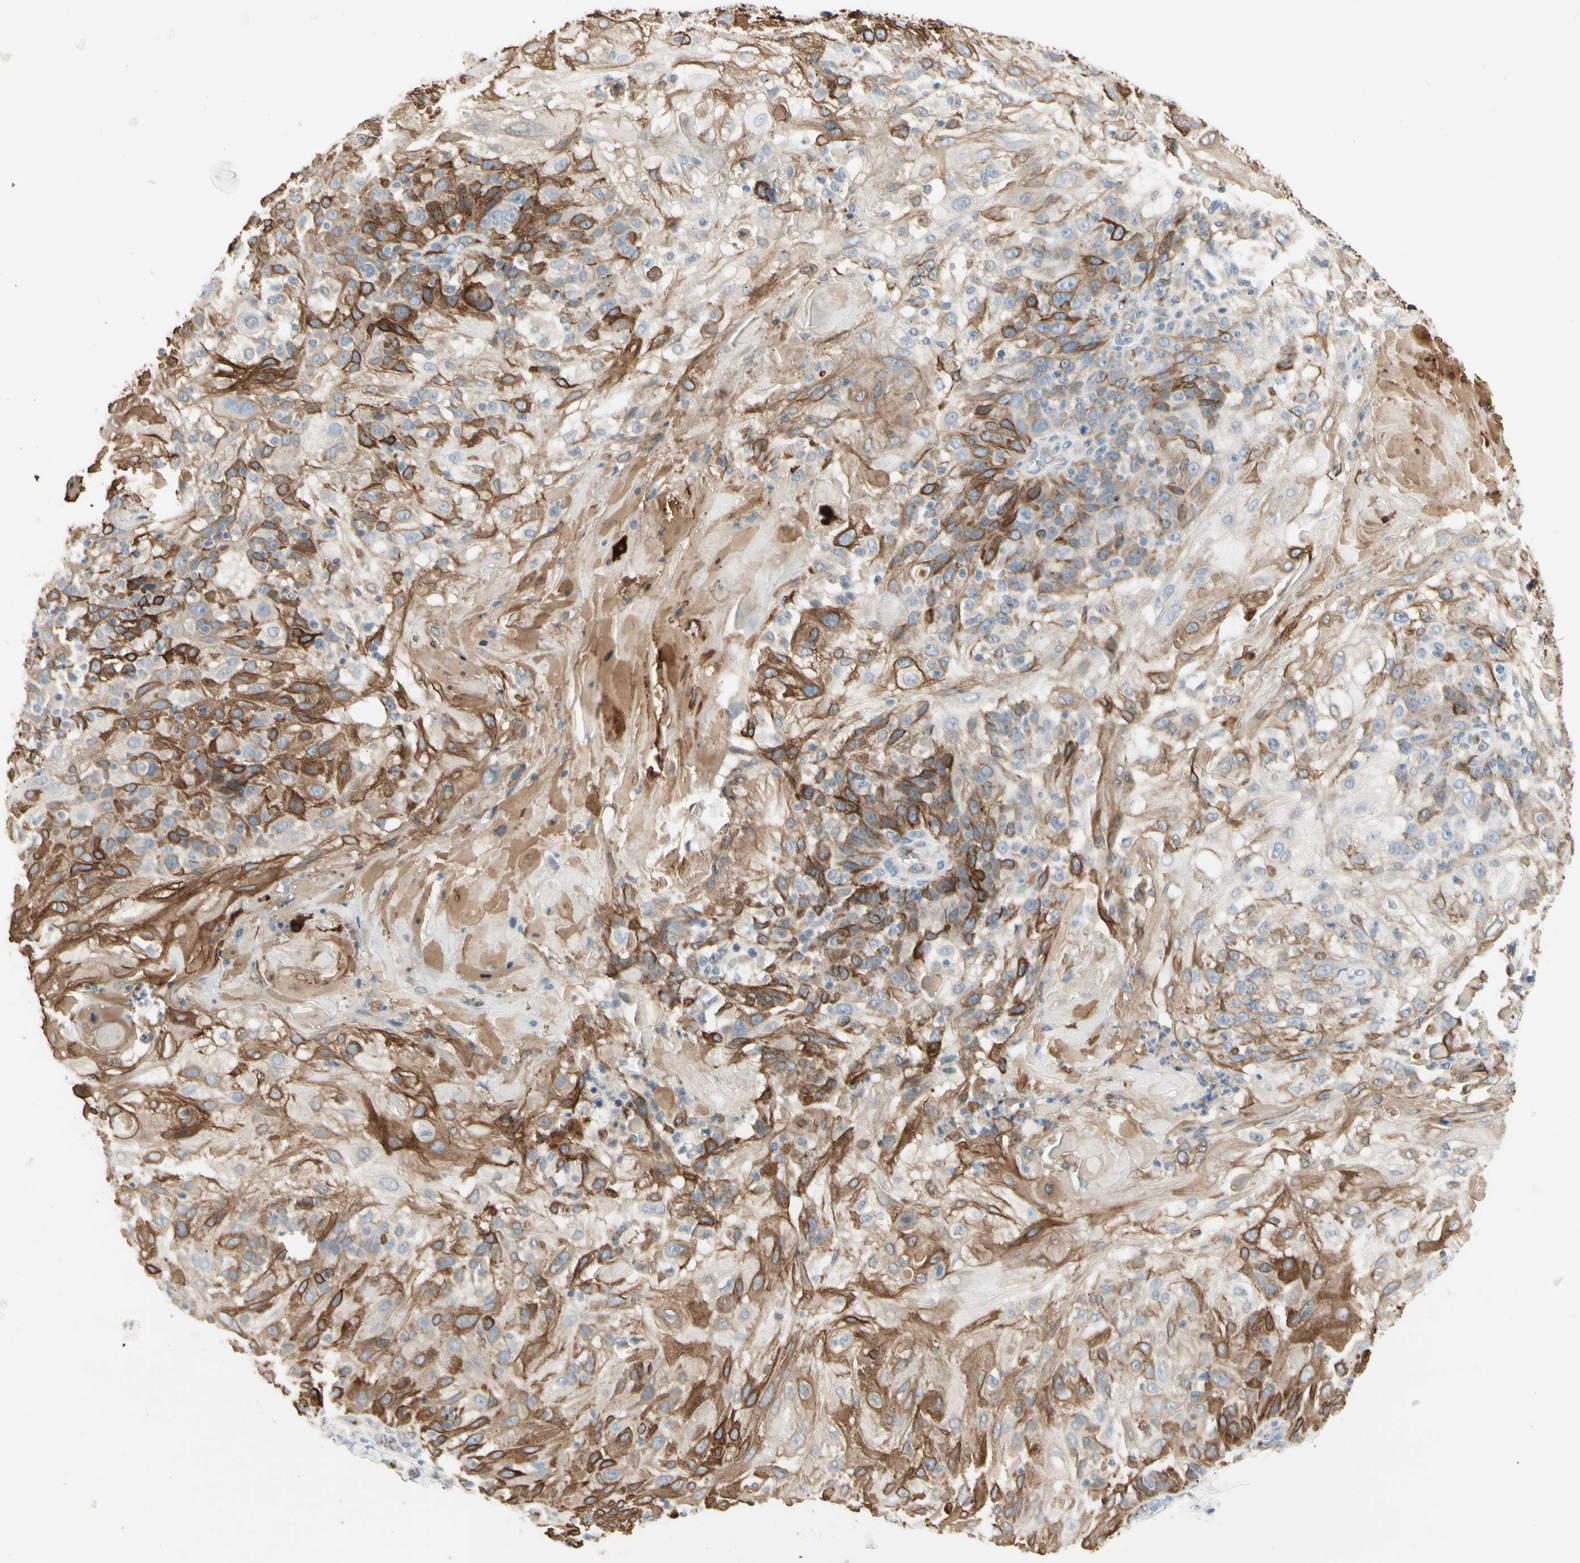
{"staining": {"intensity": "strong", "quantity": "25%-75%", "location": "cytoplasmic/membranous"}, "tissue": "skin cancer", "cell_type": "Tumor cells", "image_type": "cancer", "snomed": [{"axis": "morphology", "description": "Normal tissue, NOS"}, {"axis": "morphology", "description": "Squamous cell carcinoma, NOS"}, {"axis": "topography", "description": "Skin"}], "caption": "Immunohistochemical staining of squamous cell carcinoma (skin) exhibits high levels of strong cytoplasmic/membranous staining in approximately 25%-75% of tumor cells.", "gene": "MANSC1", "patient": {"sex": "female", "age": 83}}